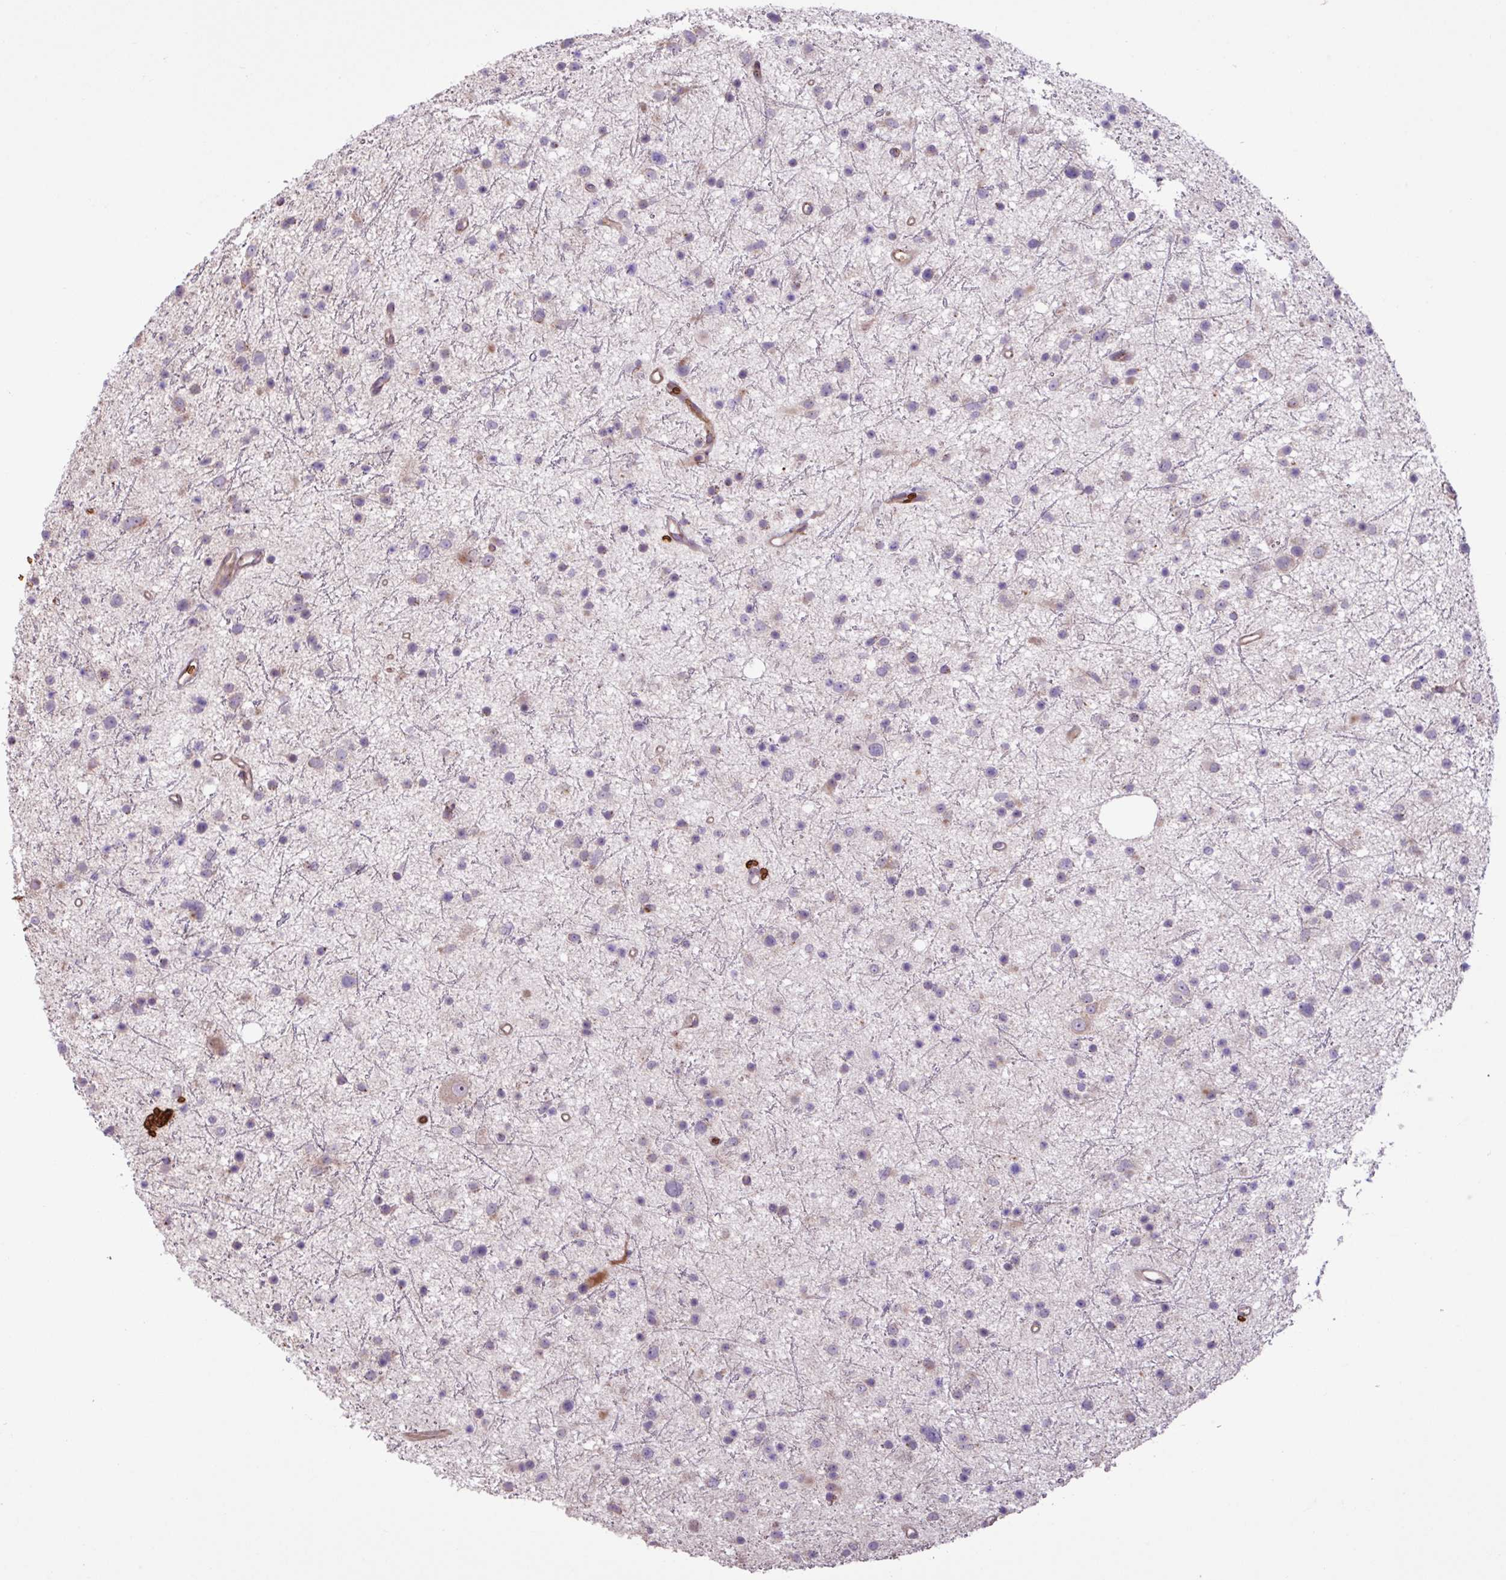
{"staining": {"intensity": "weak", "quantity": "<25%", "location": "cytoplasmic/membranous"}, "tissue": "glioma", "cell_type": "Tumor cells", "image_type": "cancer", "snomed": [{"axis": "morphology", "description": "Glioma, malignant, Low grade"}, {"axis": "topography", "description": "Cerebral cortex"}], "caption": "This micrograph is of malignant glioma (low-grade) stained with immunohistochemistry (IHC) to label a protein in brown with the nuclei are counter-stained blue. There is no expression in tumor cells.", "gene": "RAD21L1", "patient": {"sex": "female", "age": 39}}